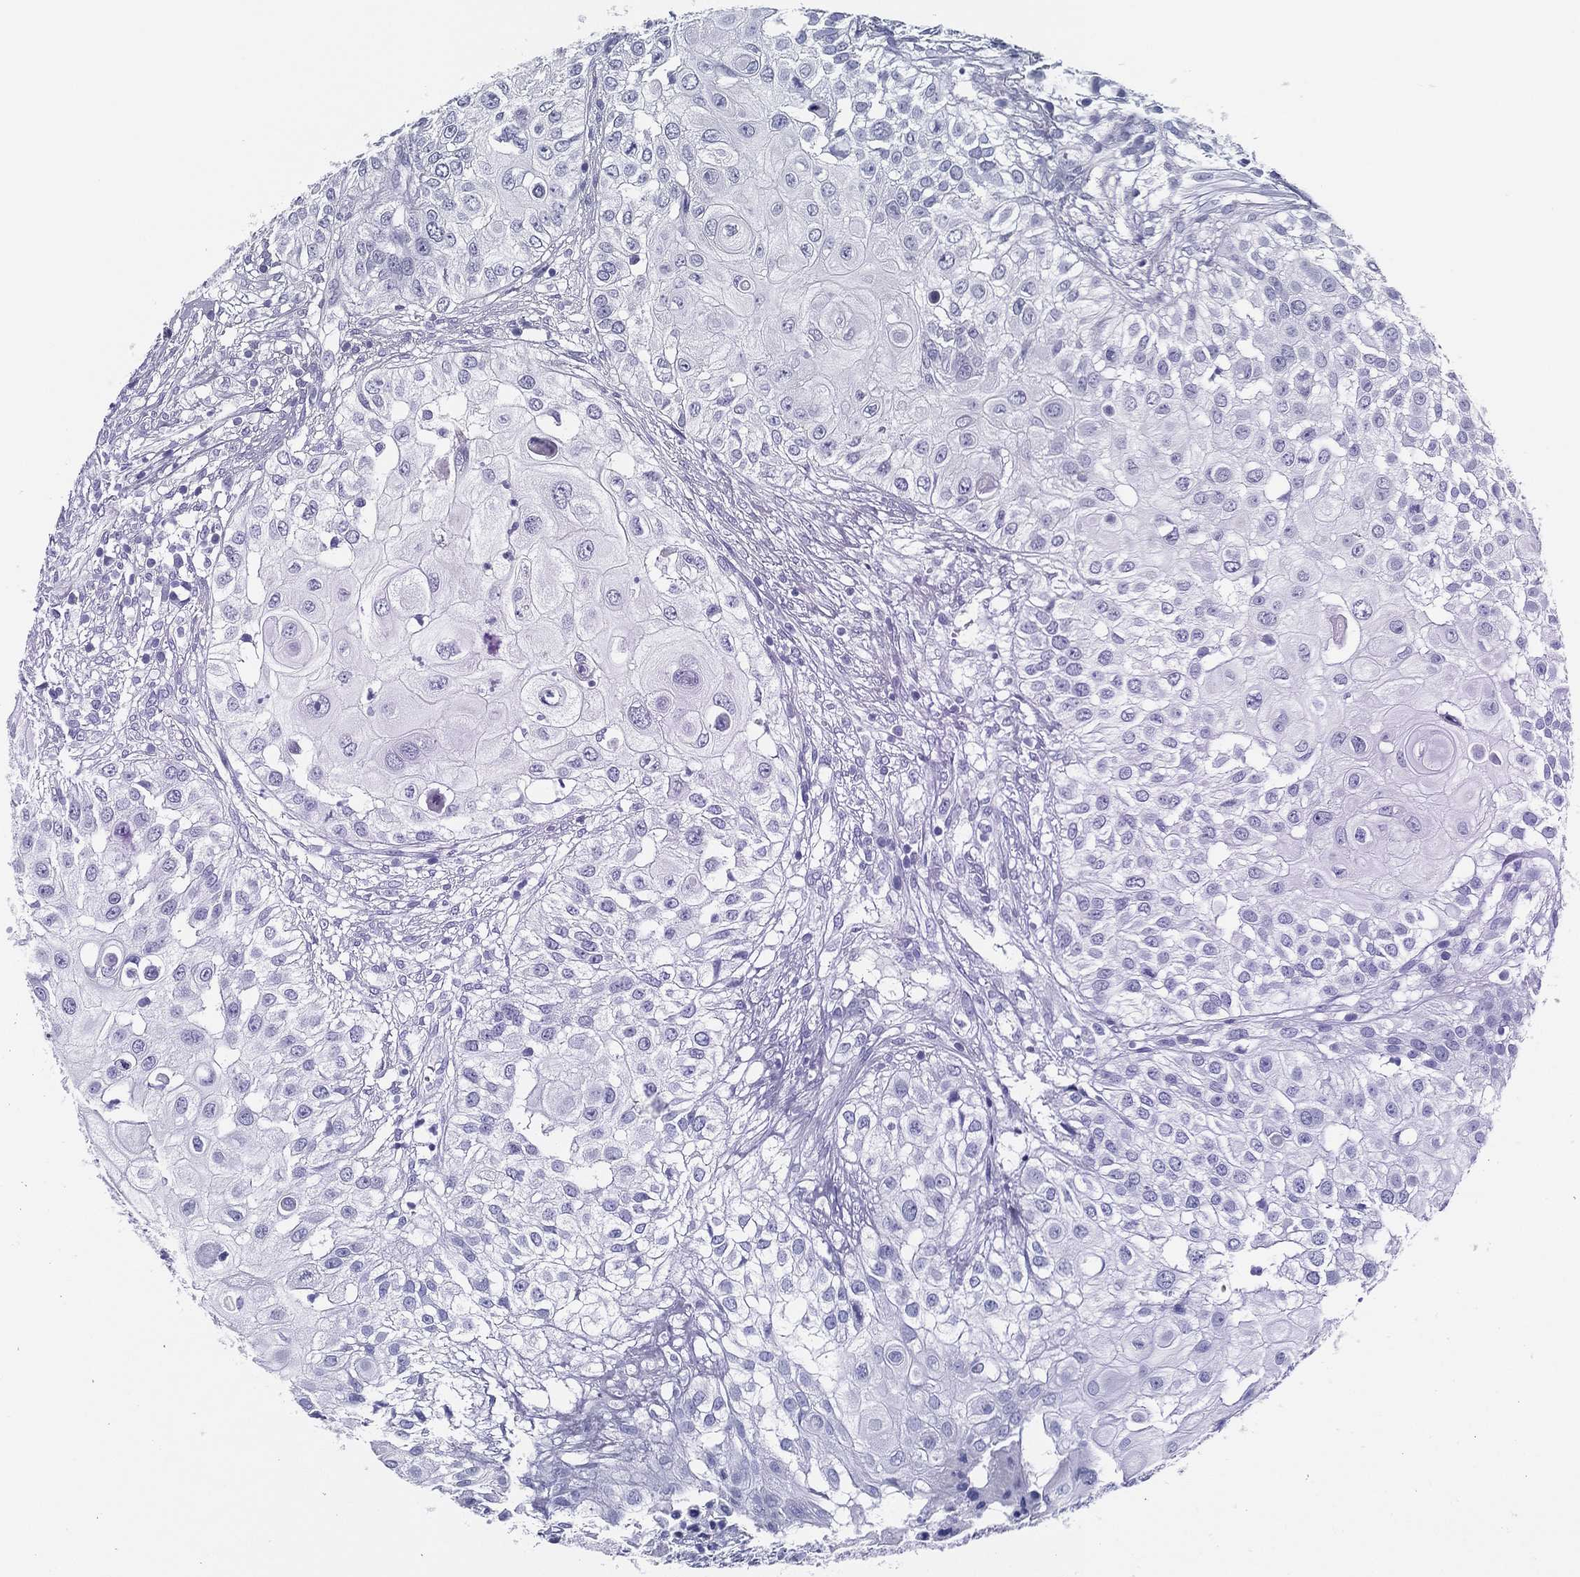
{"staining": {"intensity": "negative", "quantity": "none", "location": "none"}, "tissue": "urothelial cancer", "cell_type": "Tumor cells", "image_type": "cancer", "snomed": [{"axis": "morphology", "description": "Urothelial carcinoma, High grade"}, {"axis": "topography", "description": "Urinary bladder"}], "caption": "This is an immunohistochemistry micrograph of urothelial carcinoma (high-grade). There is no staining in tumor cells.", "gene": "TMEM252", "patient": {"sex": "female", "age": 79}}